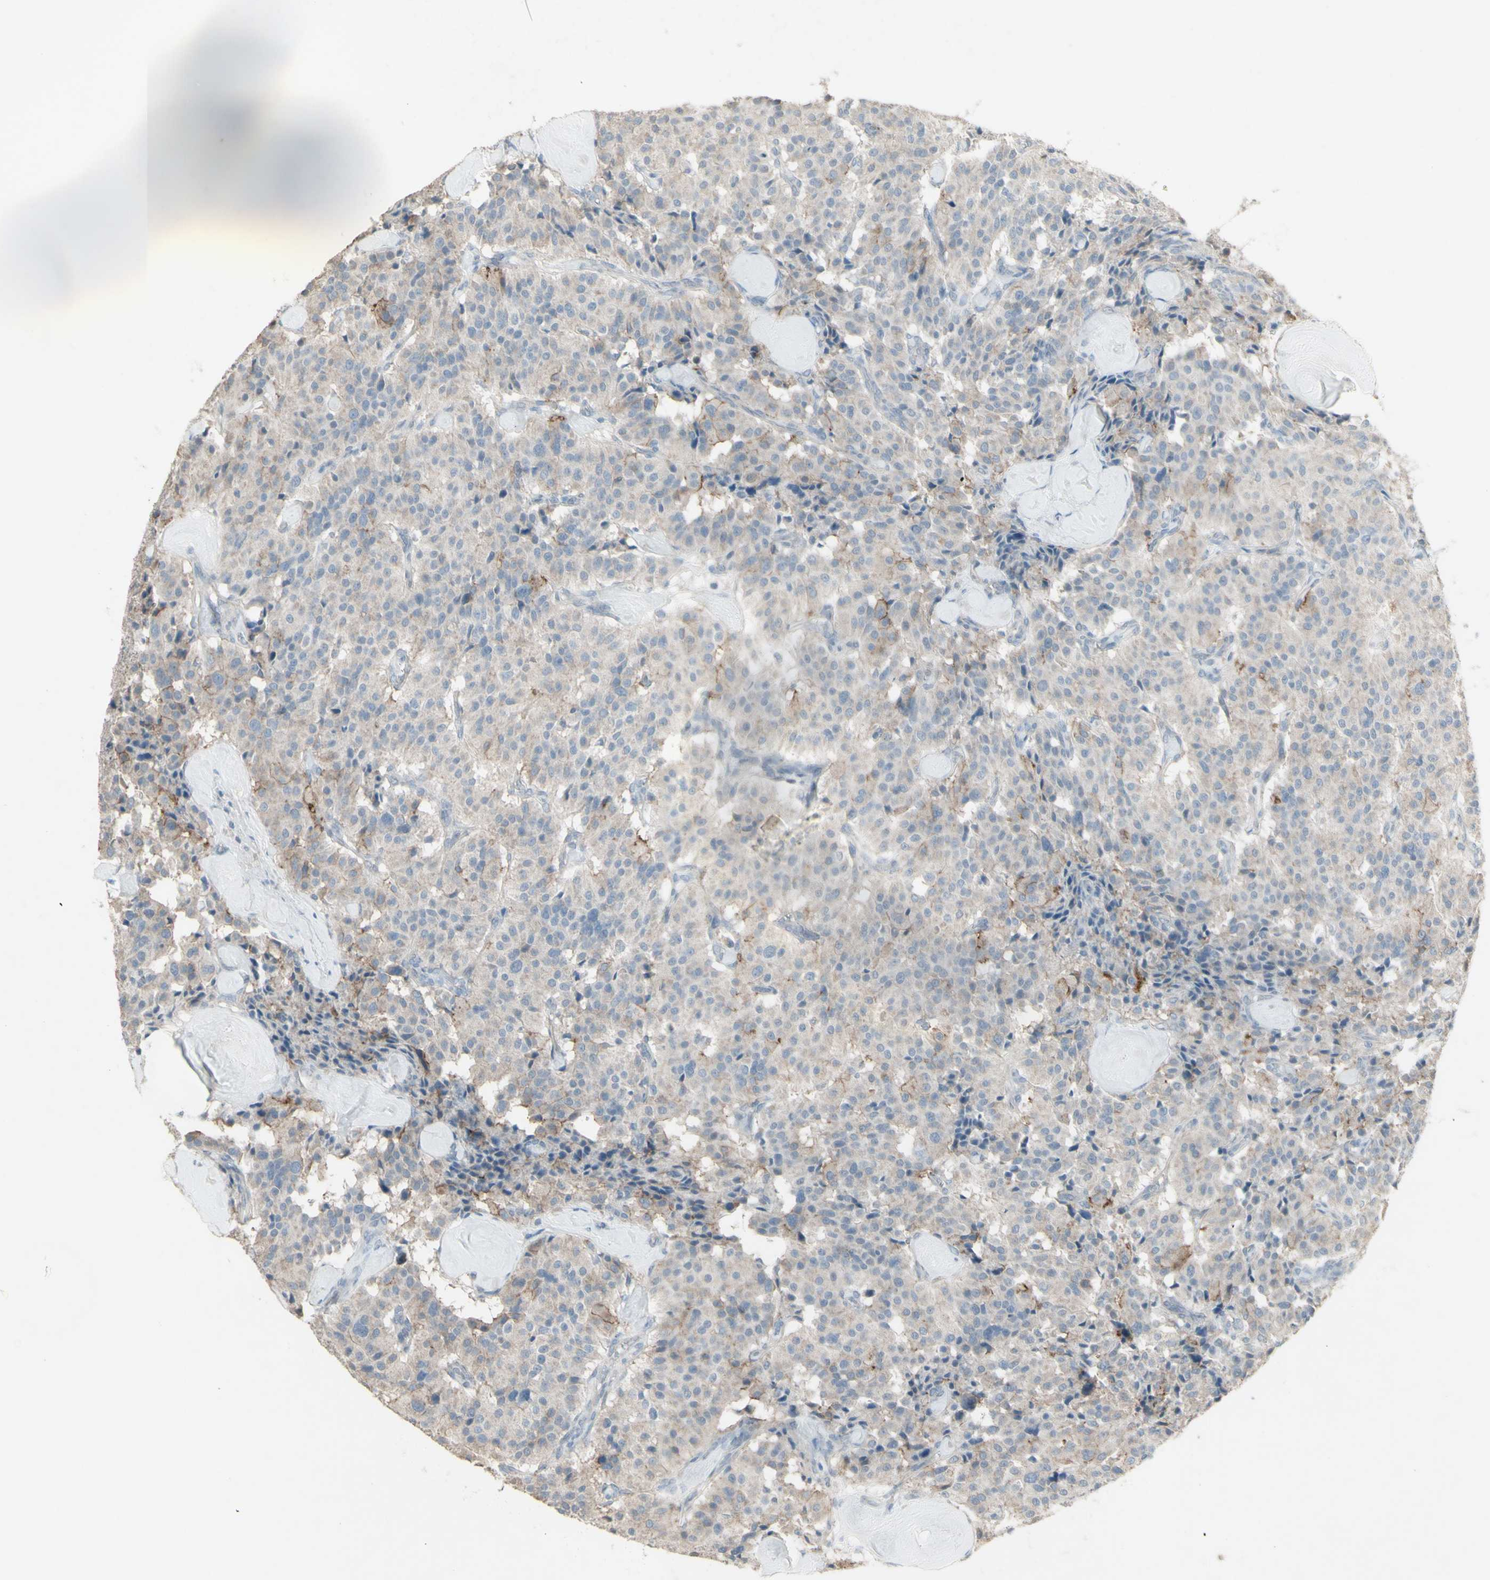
{"staining": {"intensity": "weak", "quantity": ">75%", "location": "cytoplasmic/membranous"}, "tissue": "carcinoid", "cell_type": "Tumor cells", "image_type": "cancer", "snomed": [{"axis": "morphology", "description": "Carcinoid, malignant, NOS"}, {"axis": "topography", "description": "Lung"}], "caption": "A high-resolution image shows IHC staining of malignant carcinoid, which shows weak cytoplasmic/membranous expression in approximately >75% of tumor cells.", "gene": "FXYD3", "patient": {"sex": "male", "age": 30}}